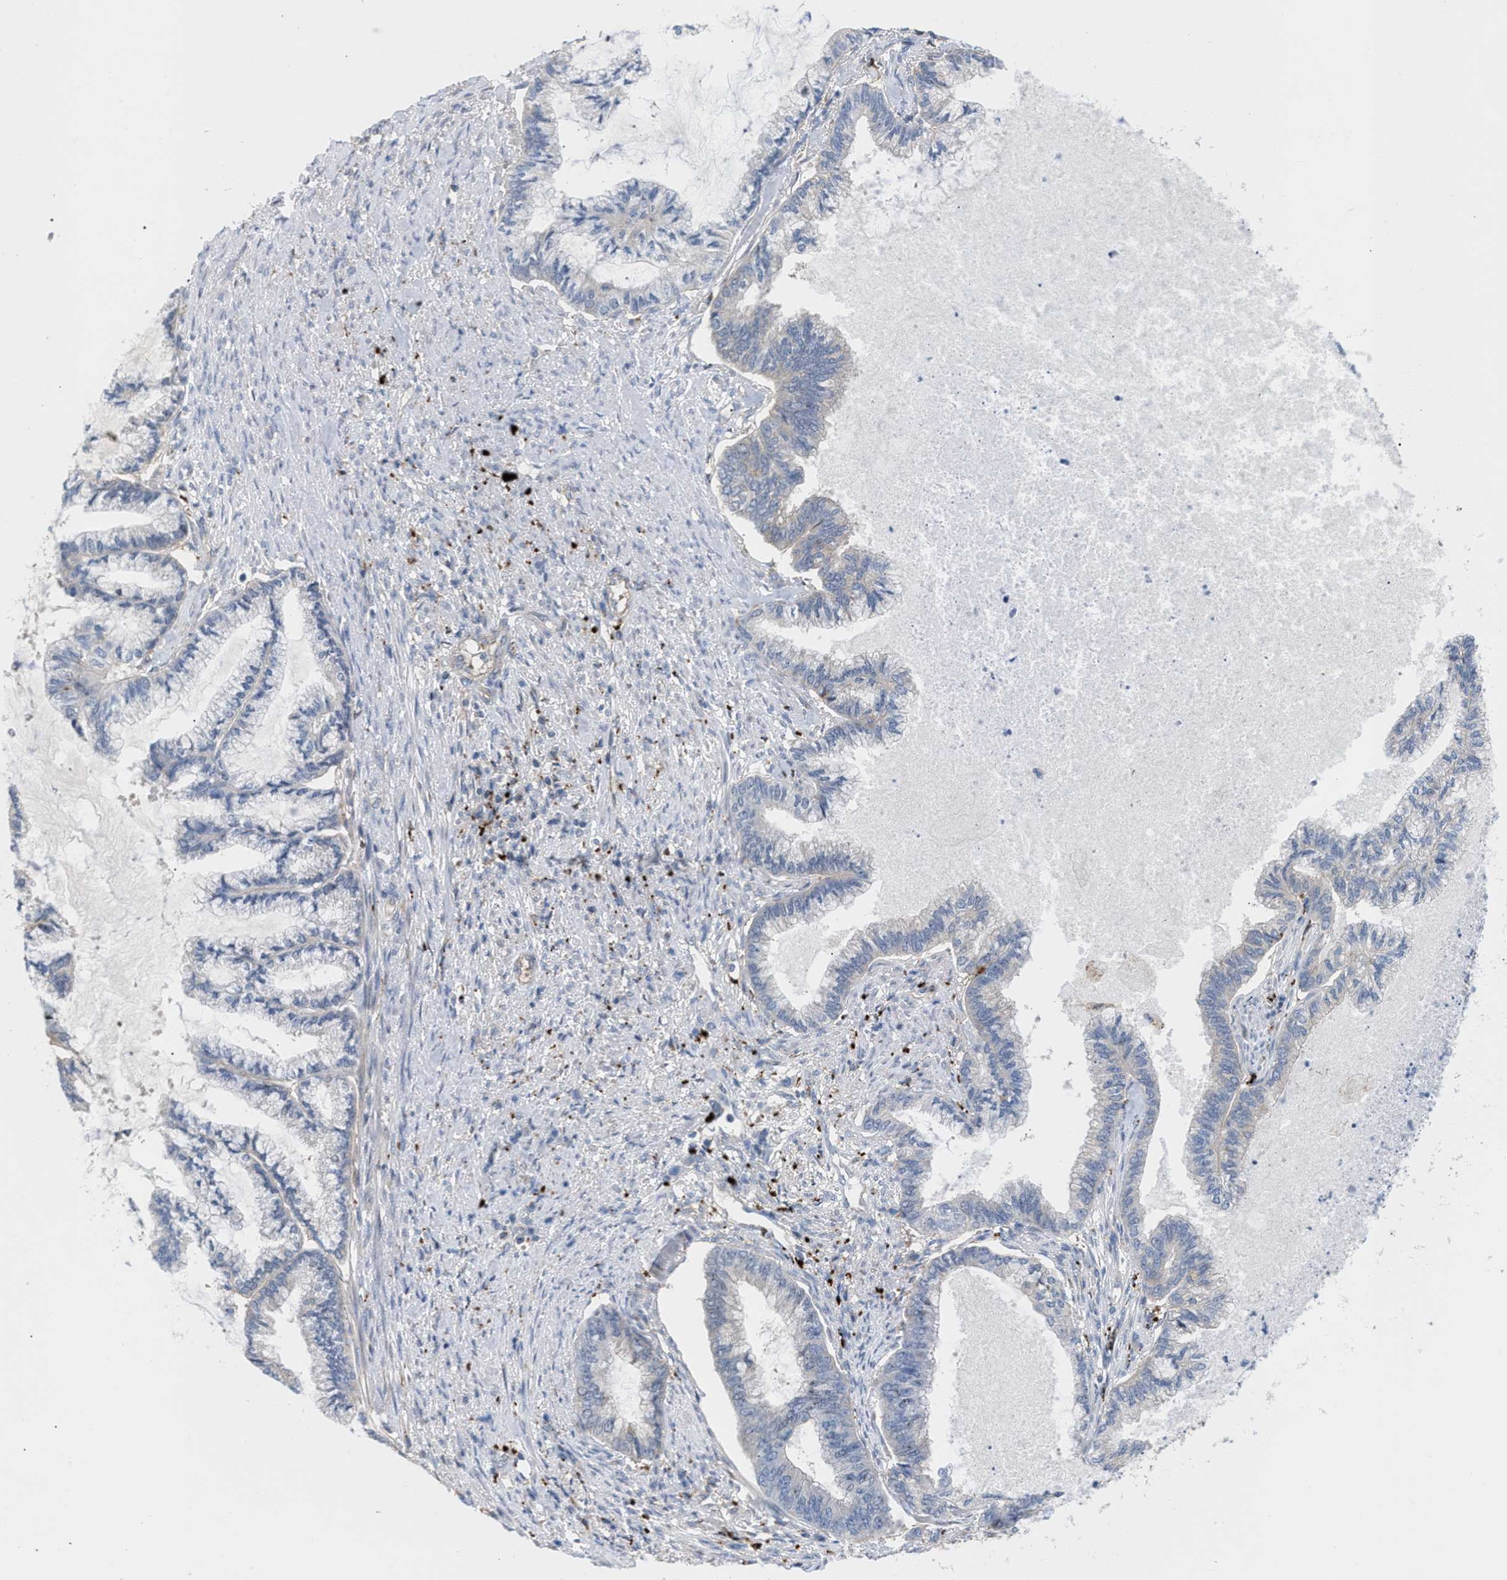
{"staining": {"intensity": "negative", "quantity": "none", "location": "none"}, "tissue": "endometrial cancer", "cell_type": "Tumor cells", "image_type": "cancer", "snomed": [{"axis": "morphology", "description": "Adenocarcinoma, NOS"}, {"axis": "topography", "description": "Endometrium"}], "caption": "Tumor cells show no significant expression in endometrial adenocarcinoma.", "gene": "MBTD1", "patient": {"sex": "female", "age": 86}}